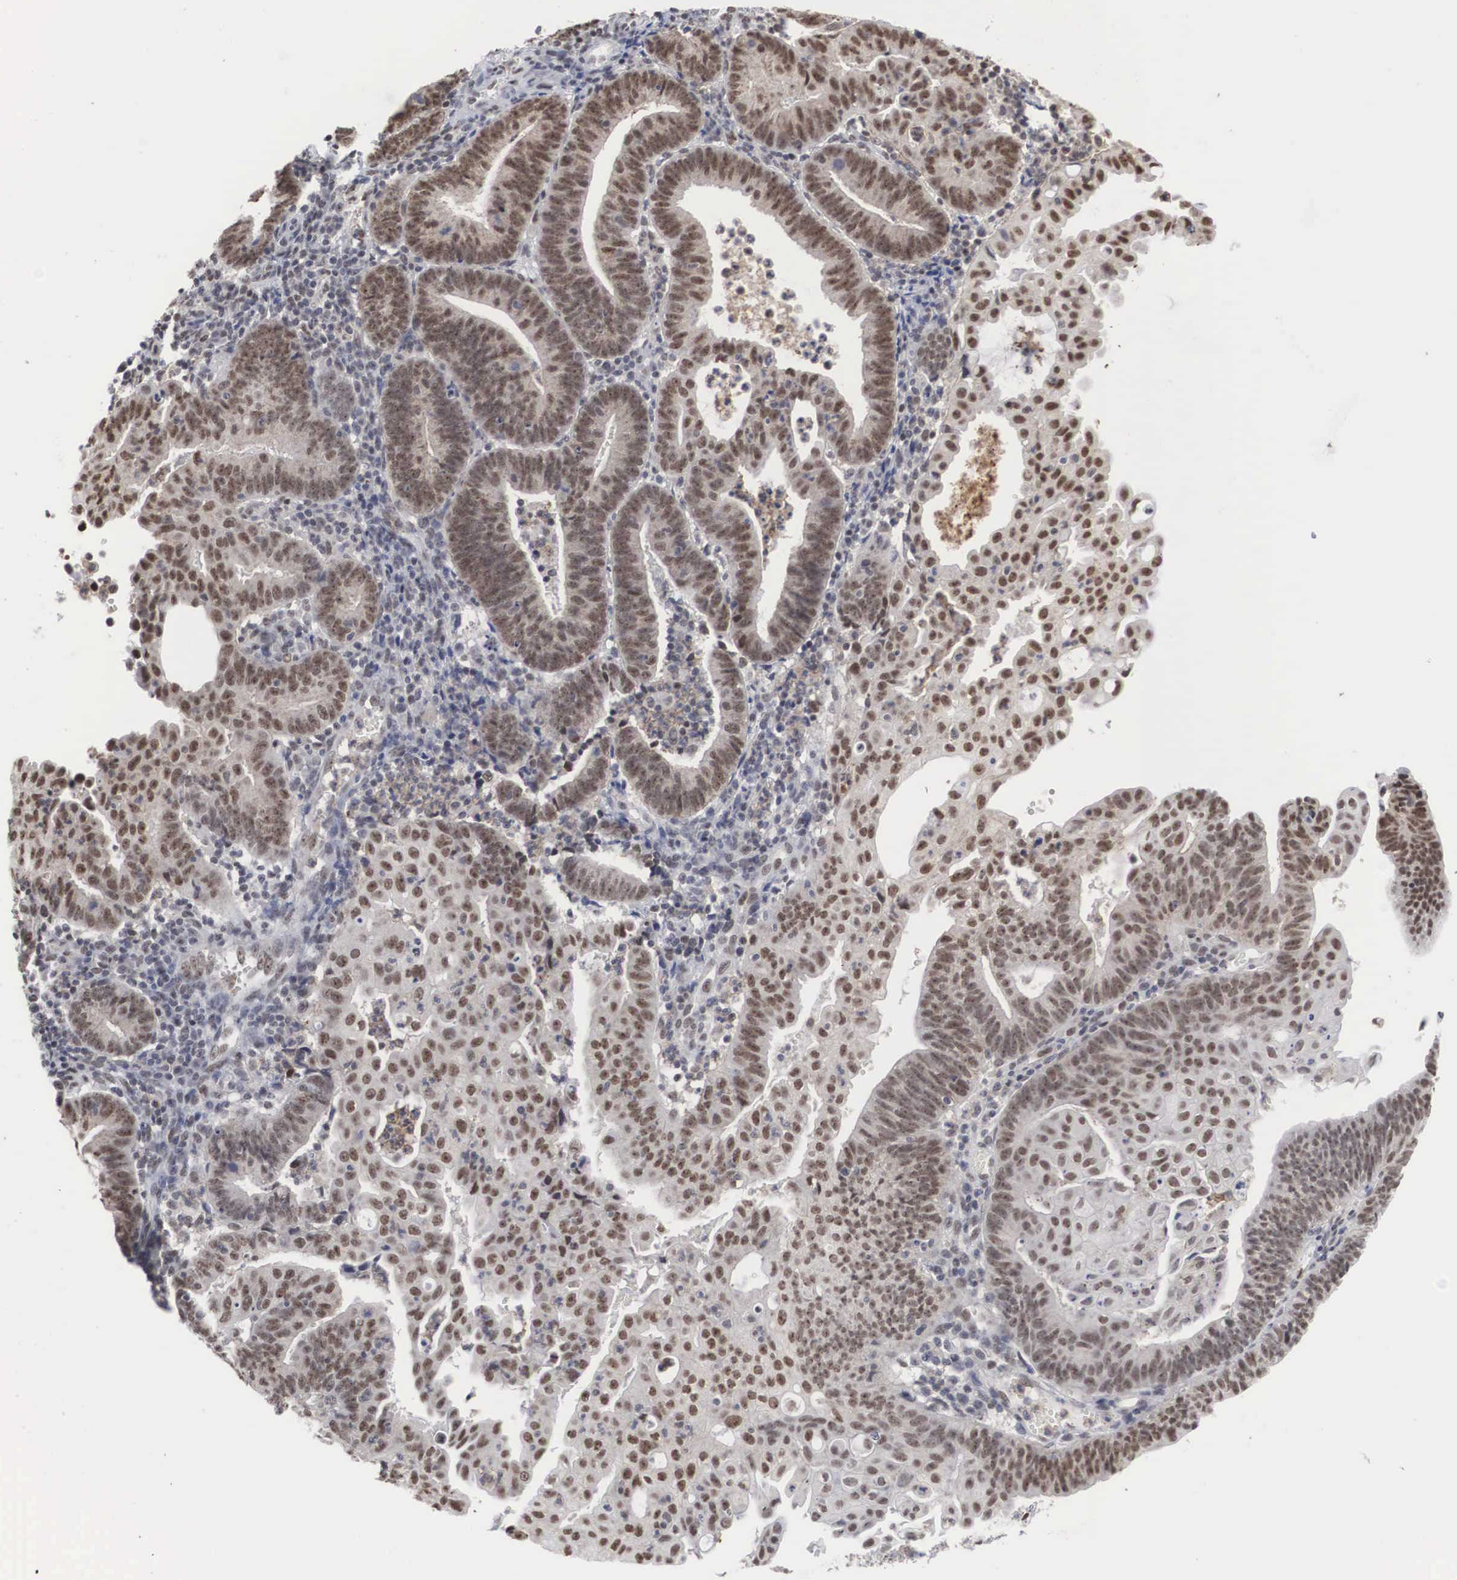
{"staining": {"intensity": "moderate", "quantity": "25%-75%", "location": "nuclear"}, "tissue": "endometrial cancer", "cell_type": "Tumor cells", "image_type": "cancer", "snomed": [{"axis": "morphology", "description": "Adenocarcinoma, NOS"}, {"axis": "topography", "description": "Endometrium"}], "caption": "Immunohistochemical staining of human endometrial adenocarcinoma demonstrates medium levels of moderate nuclear expression in approximately 25%-75% of tumor cells. (DAB (3,3'-diaminobenzidine) IHC, brown staining for protein, blue staining for nuclei).", "gene": "AUTS2", "patient": {"sex": "female", "age": 60}}